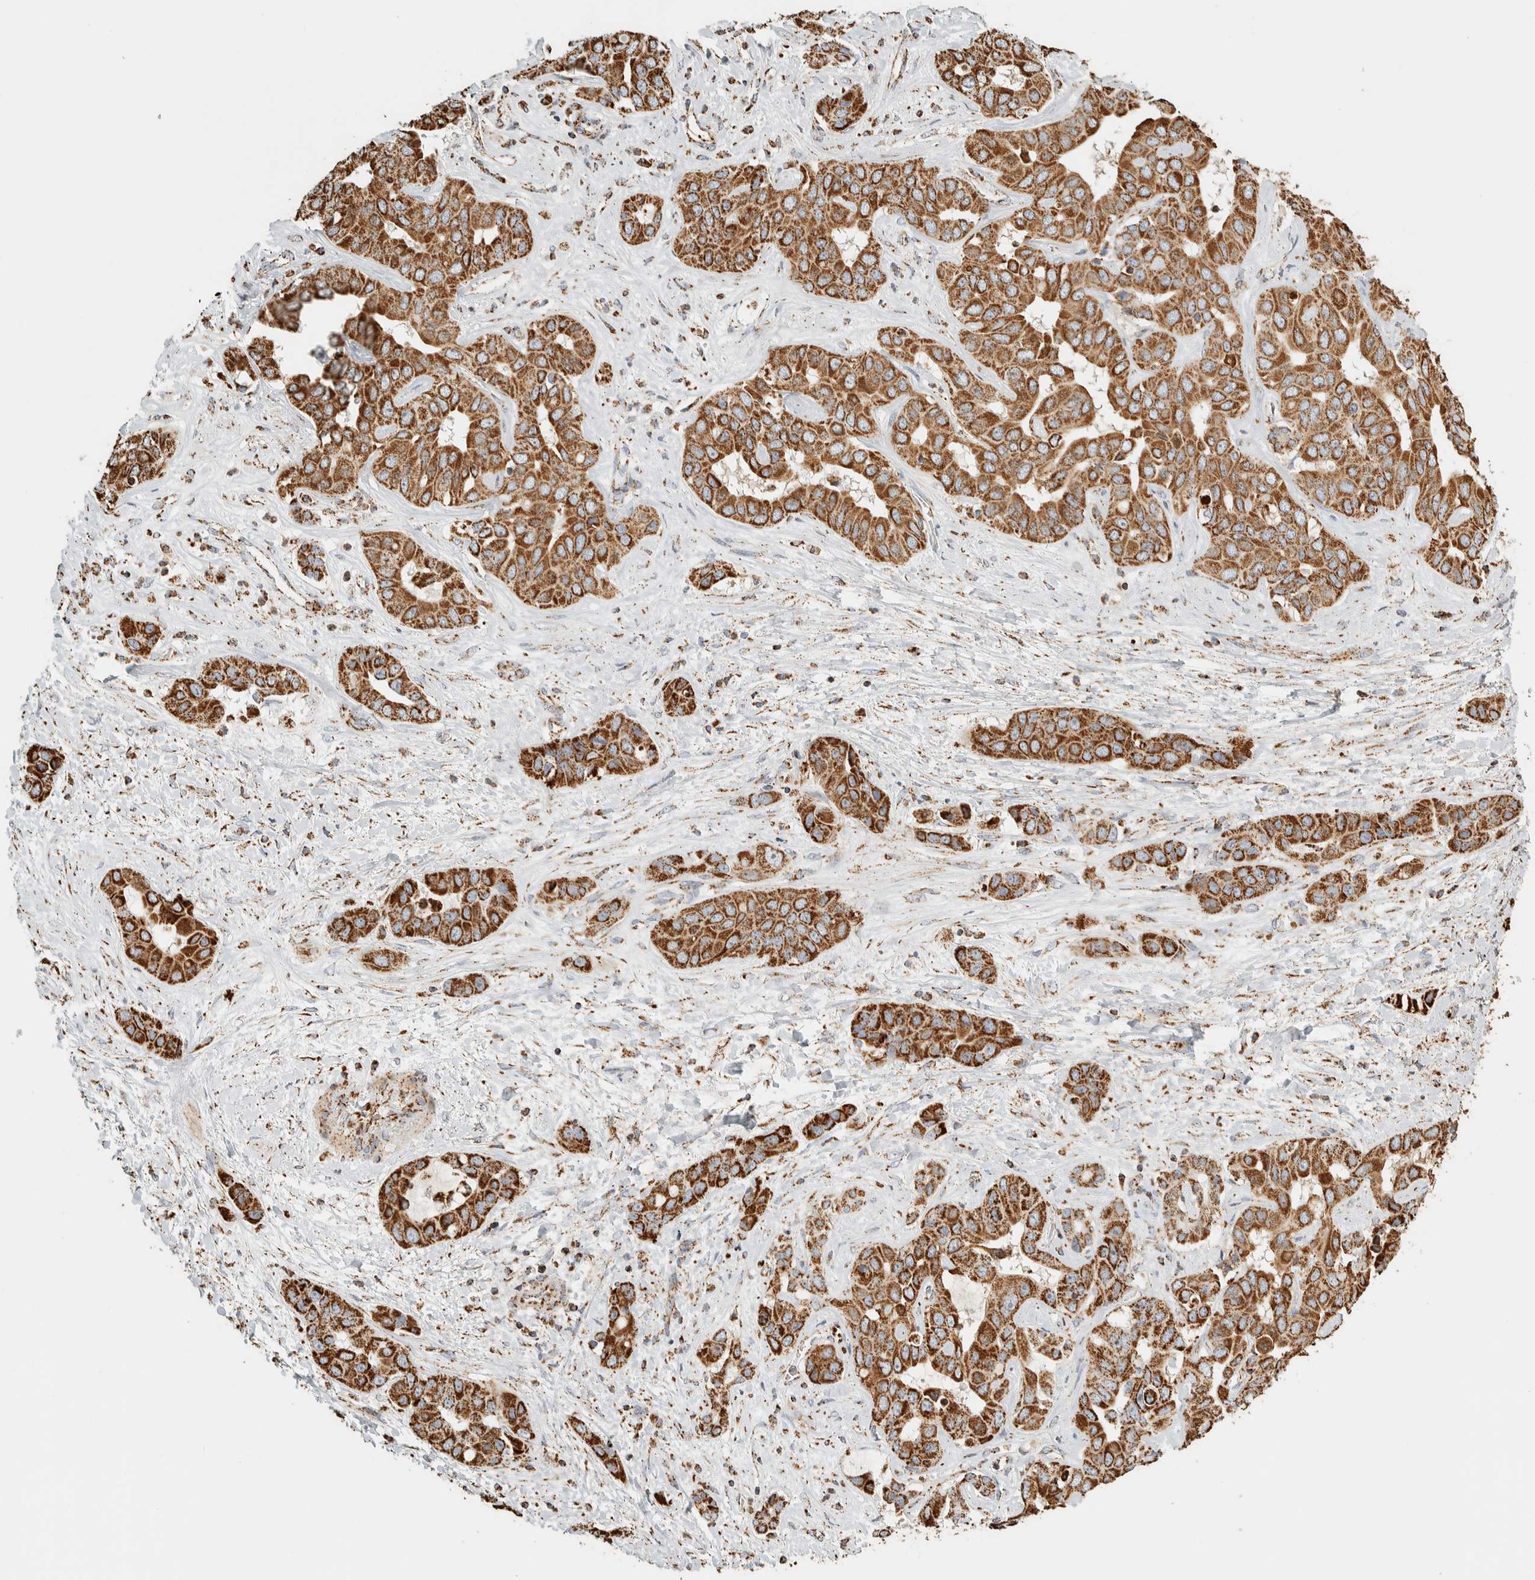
{"staining": {"intensity": "moderate", "quantity": ">75%", "location": "cytoplasmic/membranous"}, "tissue": "liver cancer", "cell_type": "Tumor cells", "image_type": "cancer", "snomed": [{"axis": "morphology", "description": "Cholangiocarcinoma"}, {"axis": "topography", "description": "Liver"}], "caption": "Protein expression analysis of human cholangiocarcinoma (liver) reveals moderate cytoplasmic/membranous expression in approximately >75% of tumor cells.", "gene": "ZNF454", "patient": {"sex": "female", "age": 52}}